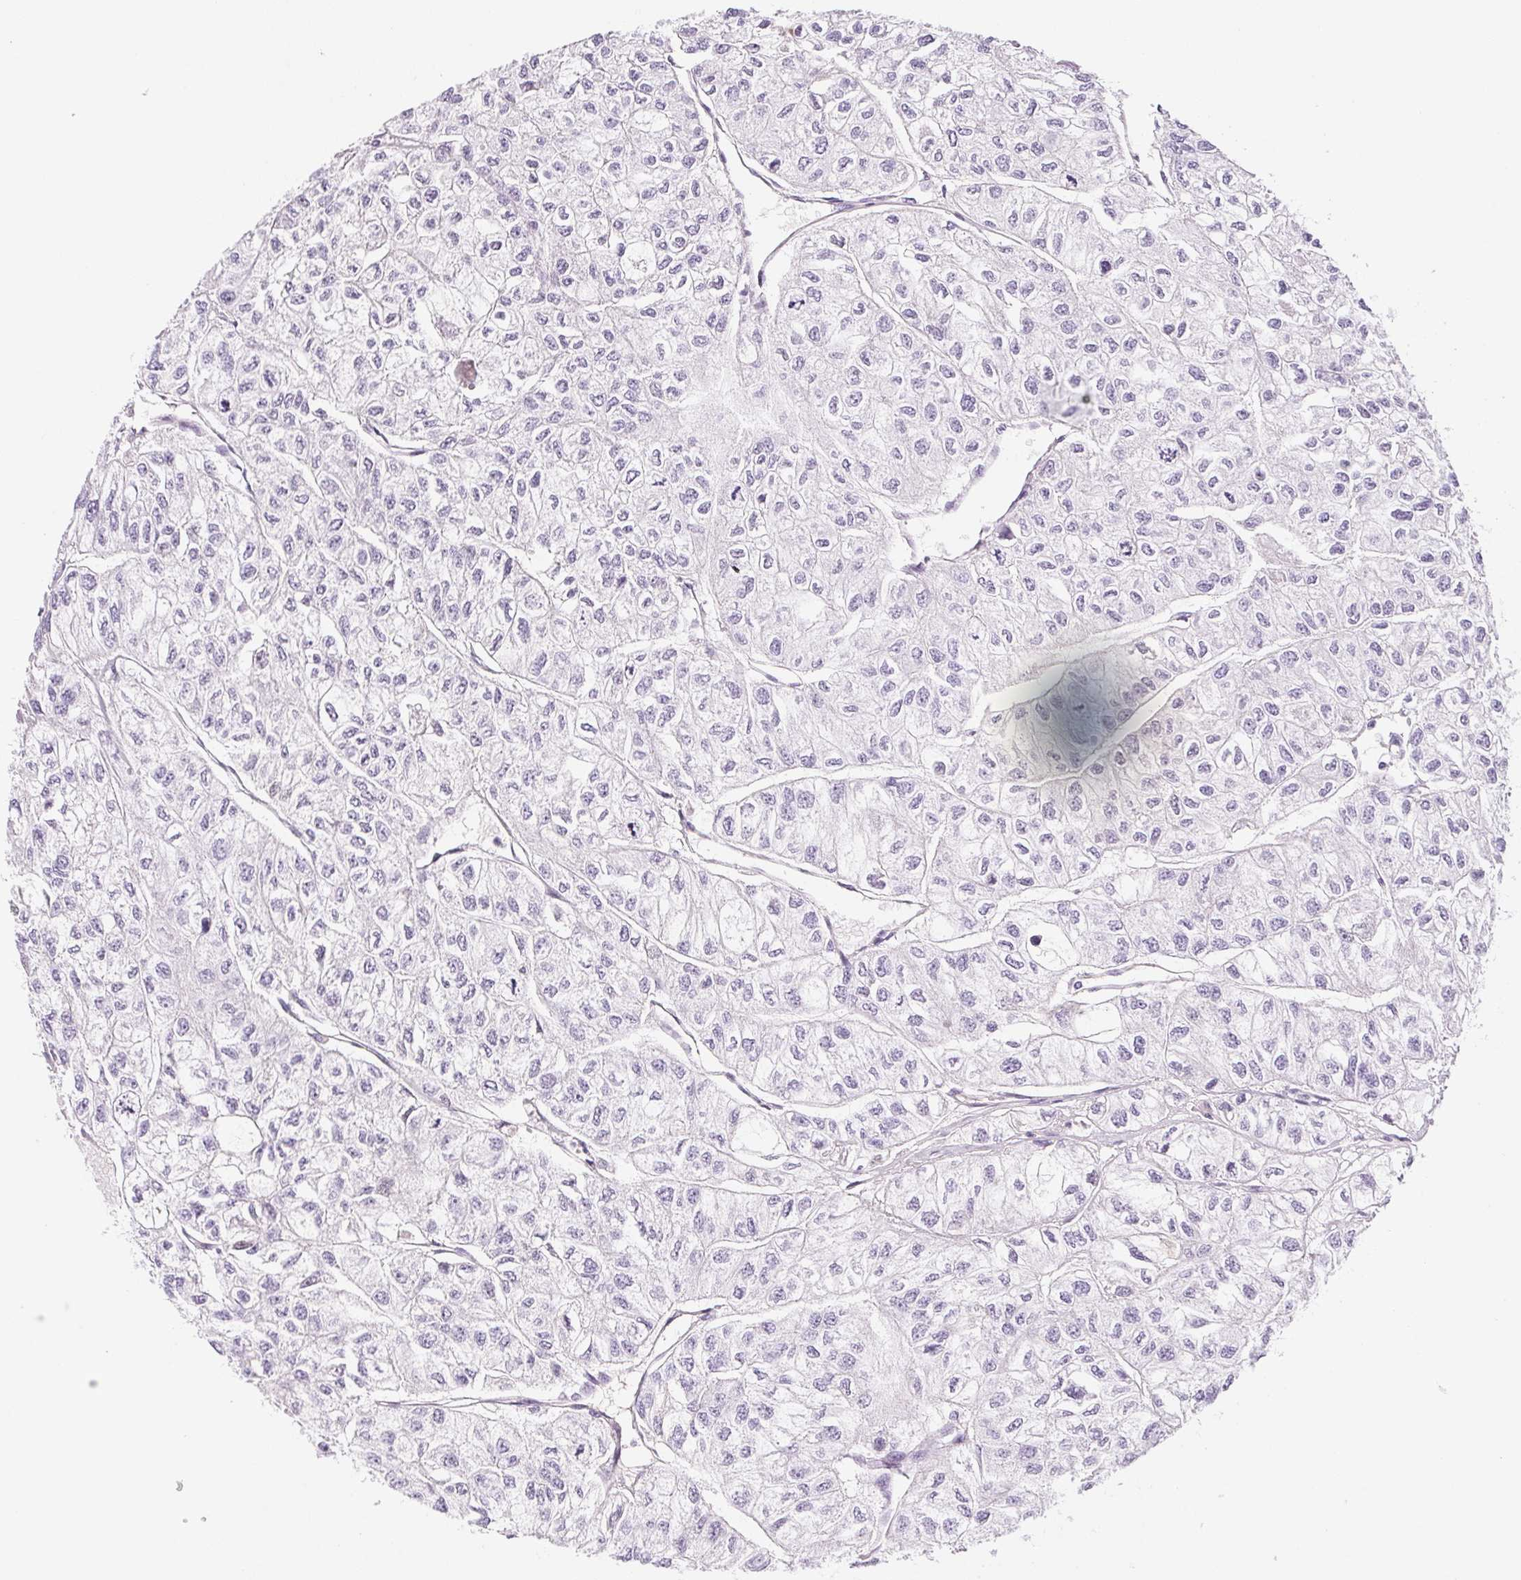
{"staining": {"intensity": "negative", "quantity": "none", "location": "none"}, "tissue": "renal cancer", "cell_type": "Tumor cells", "image_type": "cancer", "snomed": [{"axis": "morphology", "description": "Adenocarcinoma, NOS"}, {"axis": "topography", "description": "Kidney"}], "caption": "A micrograph of renal adenocarcinoma stained for a protein shows no brown staining in tumor cells.", "gene": "IFIT1B", "patient": {"sex": "male", "age": 56}}